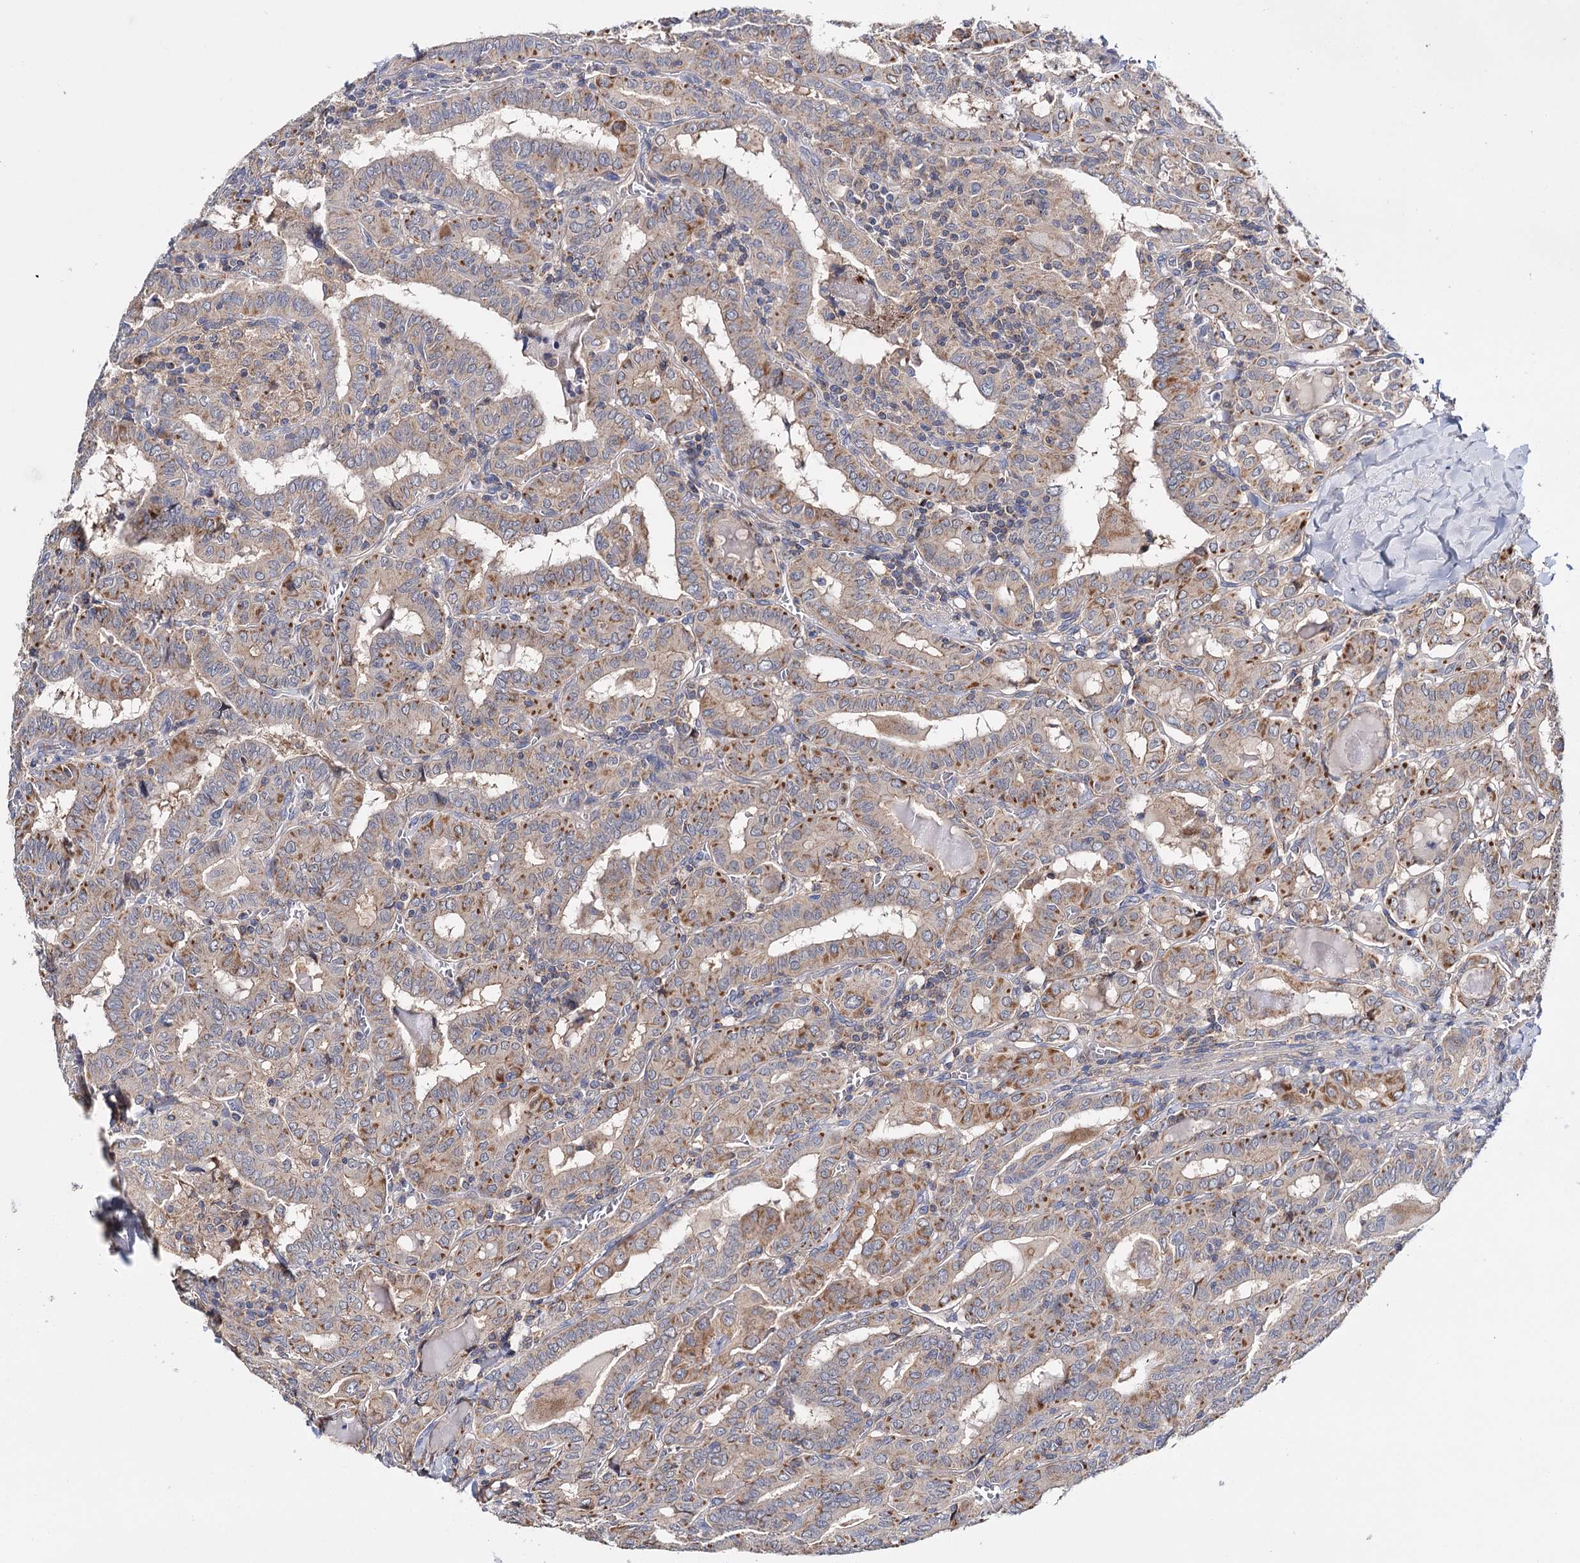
{"staining": {"intensity": "moderate", "quantity": ">75%", "location": "cytoplasmic/membranous"}, "tissue": "thyroid cancer", "cell_type": "Tumor cells", "image_type": "cancer", "snomed": [{"axis": "morphology", "description": "Papillary adenocarcinoma, NOS"}, {"axis": "topography", "description": "Thyroid gland"}], "caption": "A photomicrograph of thyroid cancer (papillary adenocarcinoma) stained for a protein demonstrates moderate cytoplasmic/membranous brown staining in tumor cells.", "gene": "CFAP46", "patient": {"sex": "female", "age": 72}}